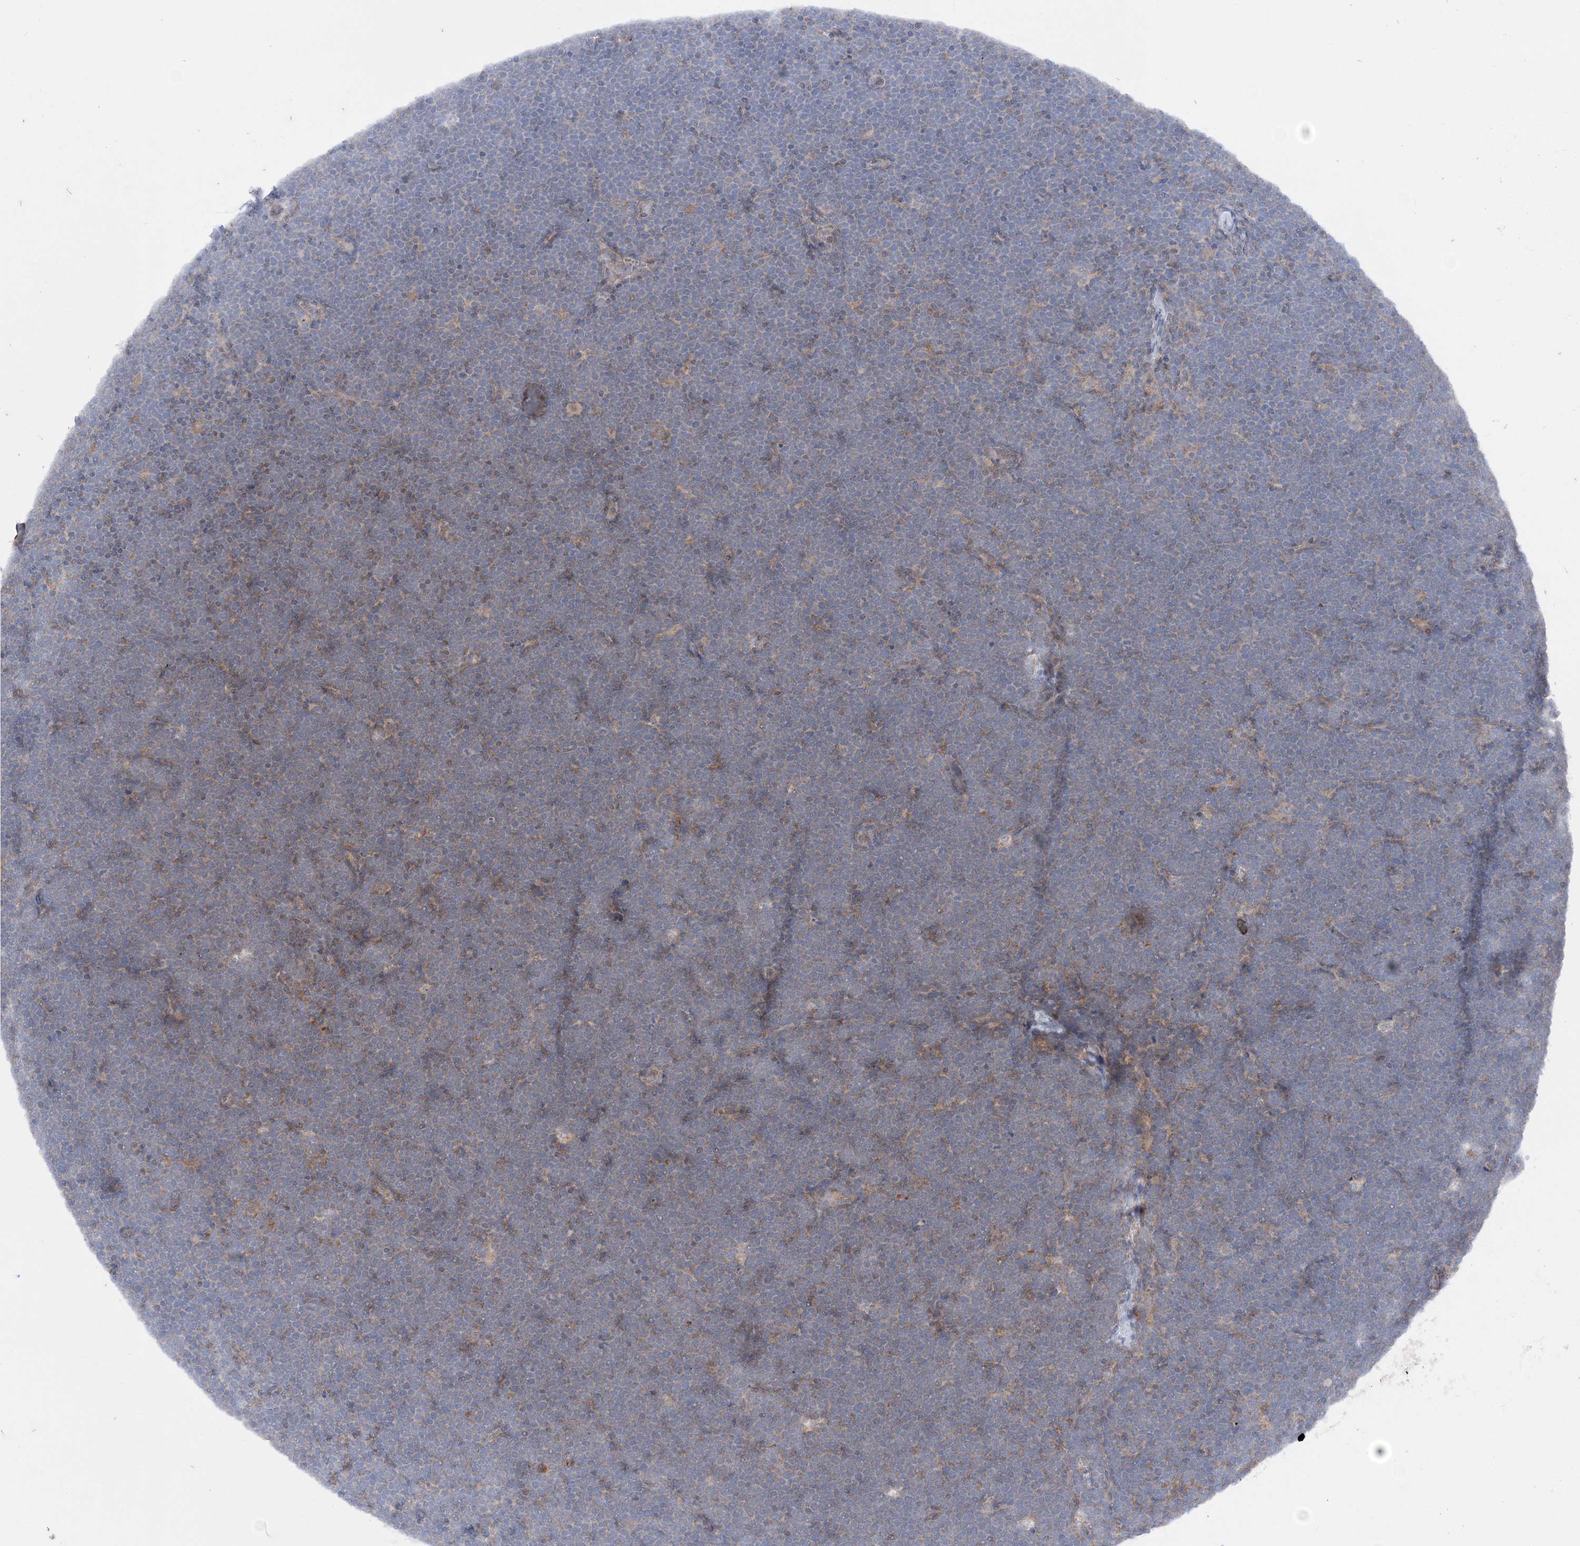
{"staining": {"intensity": "negative", "quantity": "none", "location": "none"}, "tissue": "lymphoma", "cell_type": "Tumor cells", "image_type": "cancer", "snomed": [{"axis": "morphology", "description": "Malignant lymphoma, non-Hodgkin's type, High grade"}, {"axis": "topography", "description": "Lymph node"}], "caption": "Immunohistochemistry of human lymphoma demonstrates no staining in tumor cells.", "gene": "SLFN14", "patient": {"sex": "male", "age": 13}}